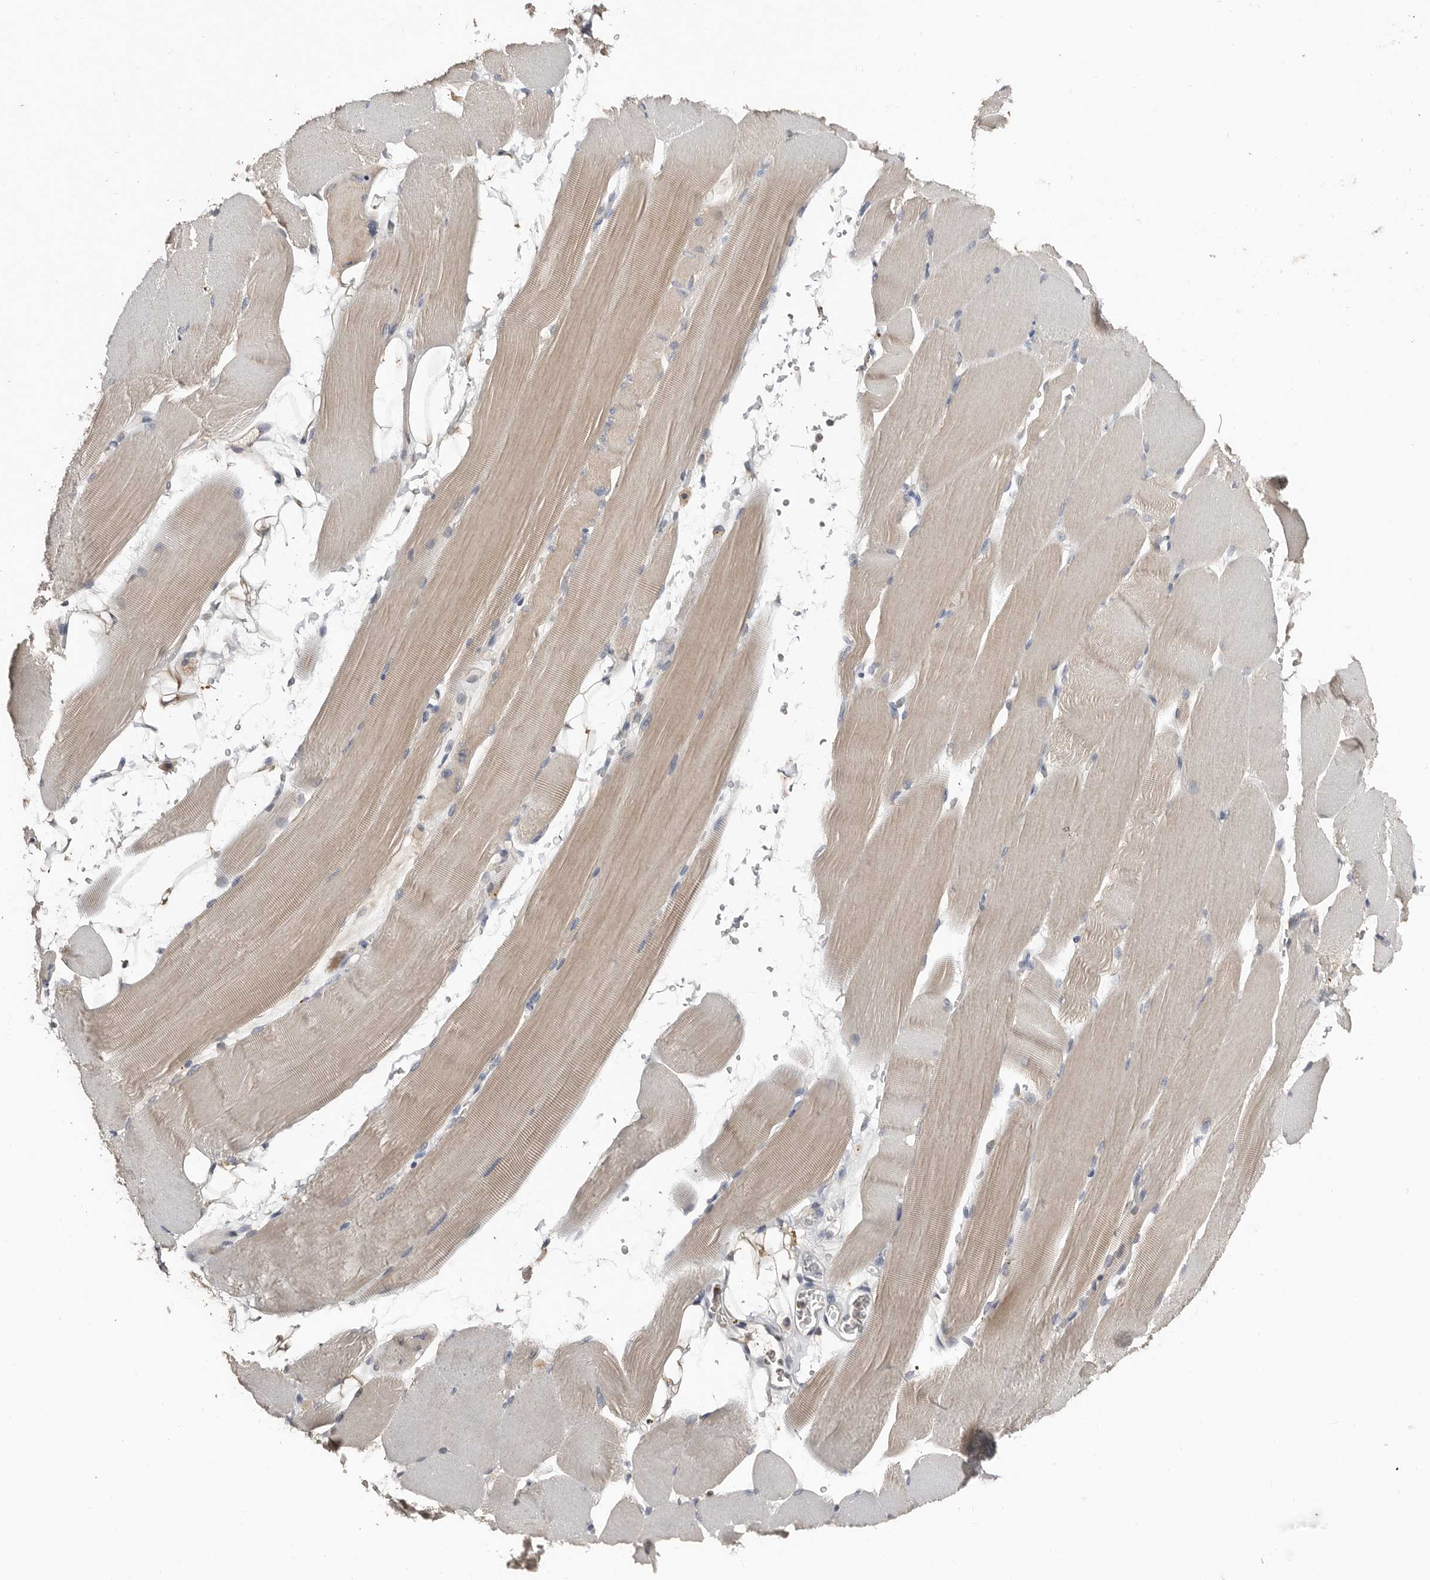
{"staining": {"intensity": "weak", "quantity": "25%-75%", "location": "cytoplasmic/membranous"}, "tissue": "skeletal muscle", "cell_type": "Myocytes", "image_type": "normal", "snomed": [{"axis": "morphology", "description": "Normal tissue, NOS"}, {"axis": "topography", "description": "Skeletal muscle"}, {"axis": "topography", "description": "Parathyroid gland"}], "caption": "Protein expression analysis of unremarkable human skeletal muscle reveals weak cytoplasmic/membranous staining in about 25%-75% of myocytes. (IHC, brightfield microscopy, high magnification).", "gene": "SLC39A2", "patient": {"sex": "female", "age": 37}}